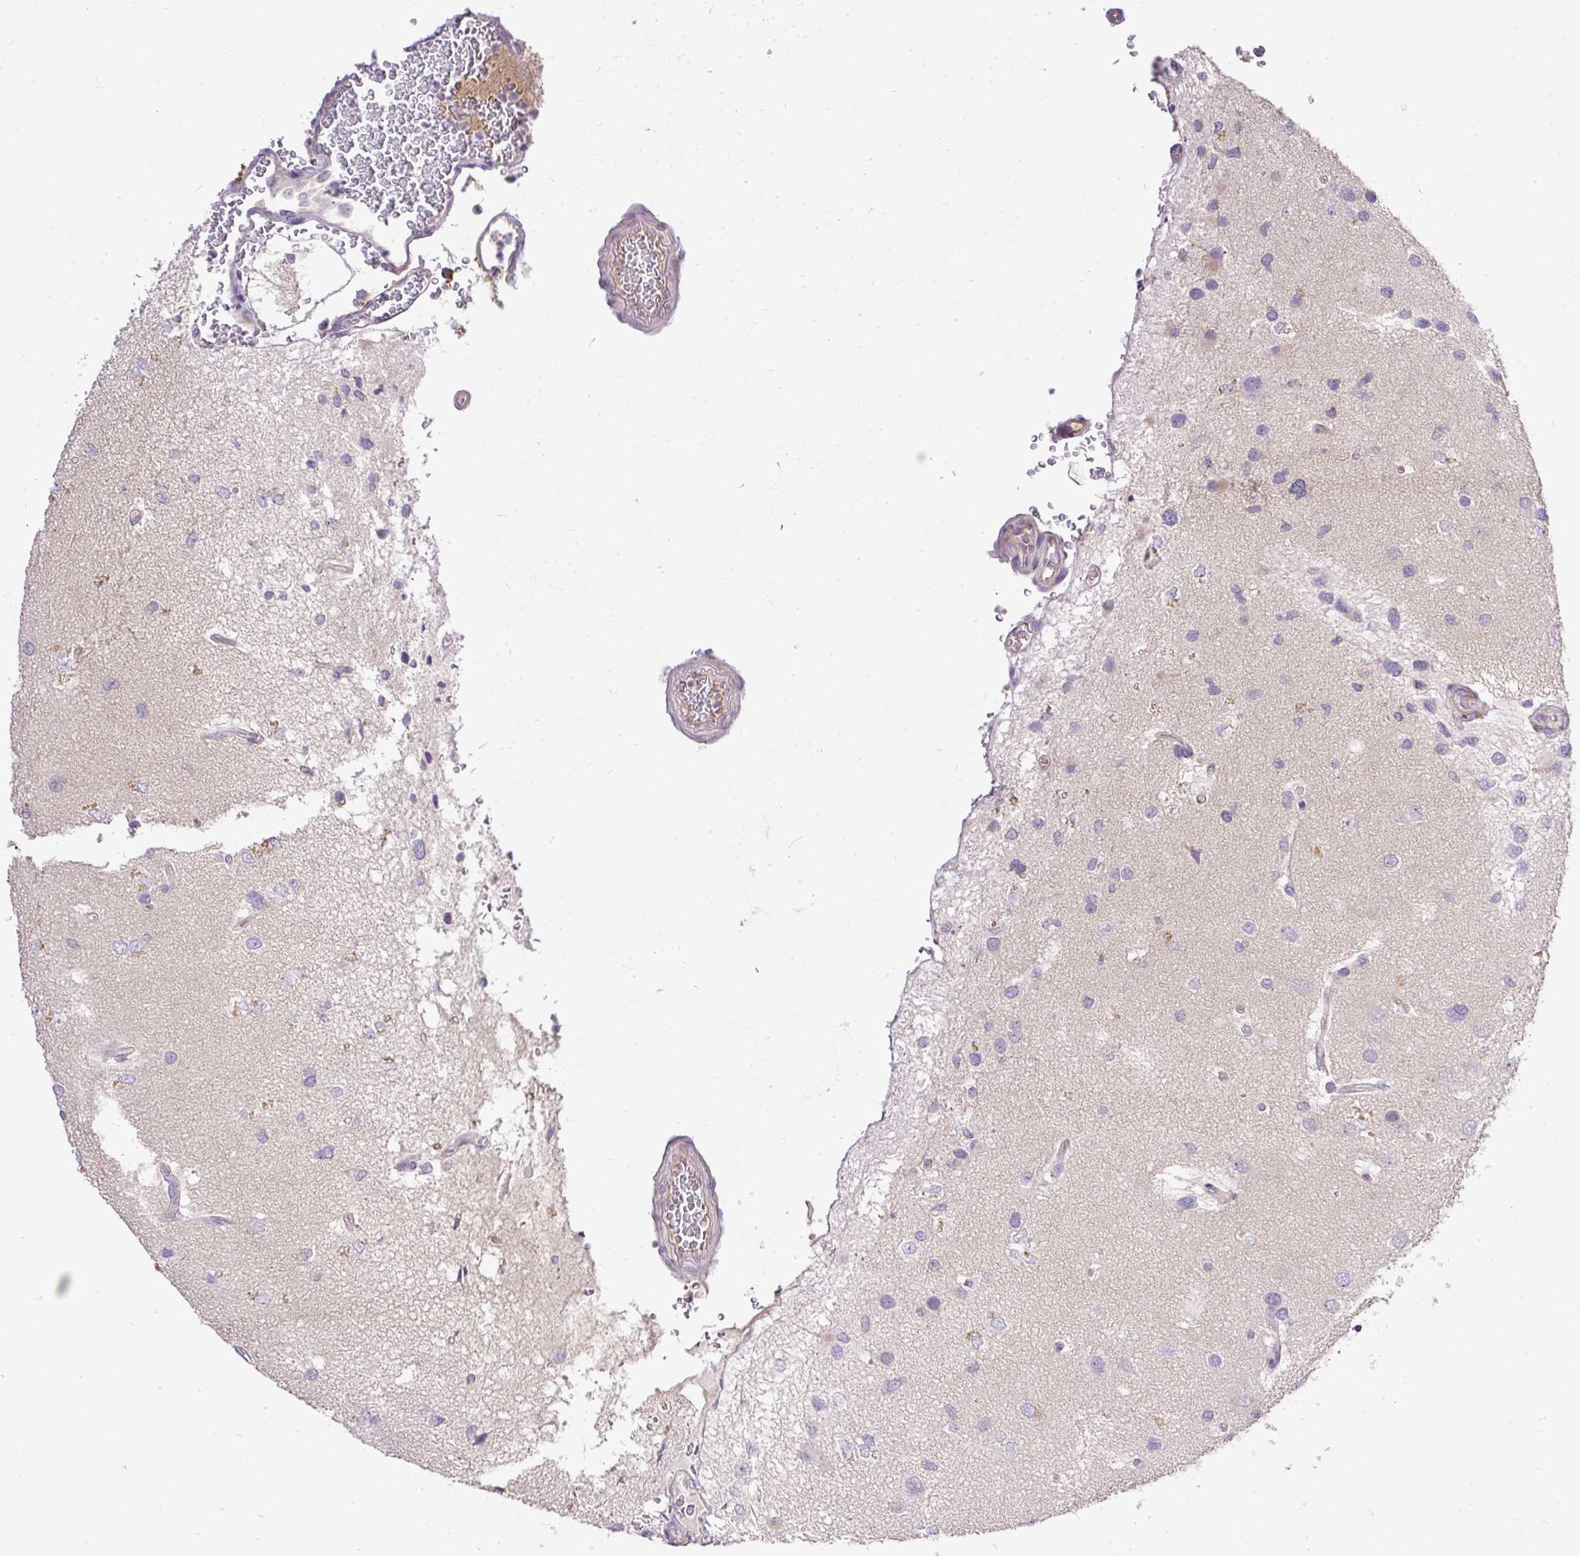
{"staining": {"intensity": "negative", "quantity": "none", "location": "none"}, "tissue": "glioma", "cell_type": "Tumor cells", "image_type": "cancer", "snomed": [{"axis": "morphology", "description": "Glioma, malignant, High grade"}, {"axis": "topography", "description": "Brain"}], "caption": "Image shows no significant protein expression in tumor cells of glioma. Brightfield microscopy of IHC stained with DAB (3,3'-diaminobenzidine) (brown) and hematoxylin (blue), captured at high magnification.", "gene": "HEXB", "patient": {"sex": "male", "age": 53}}